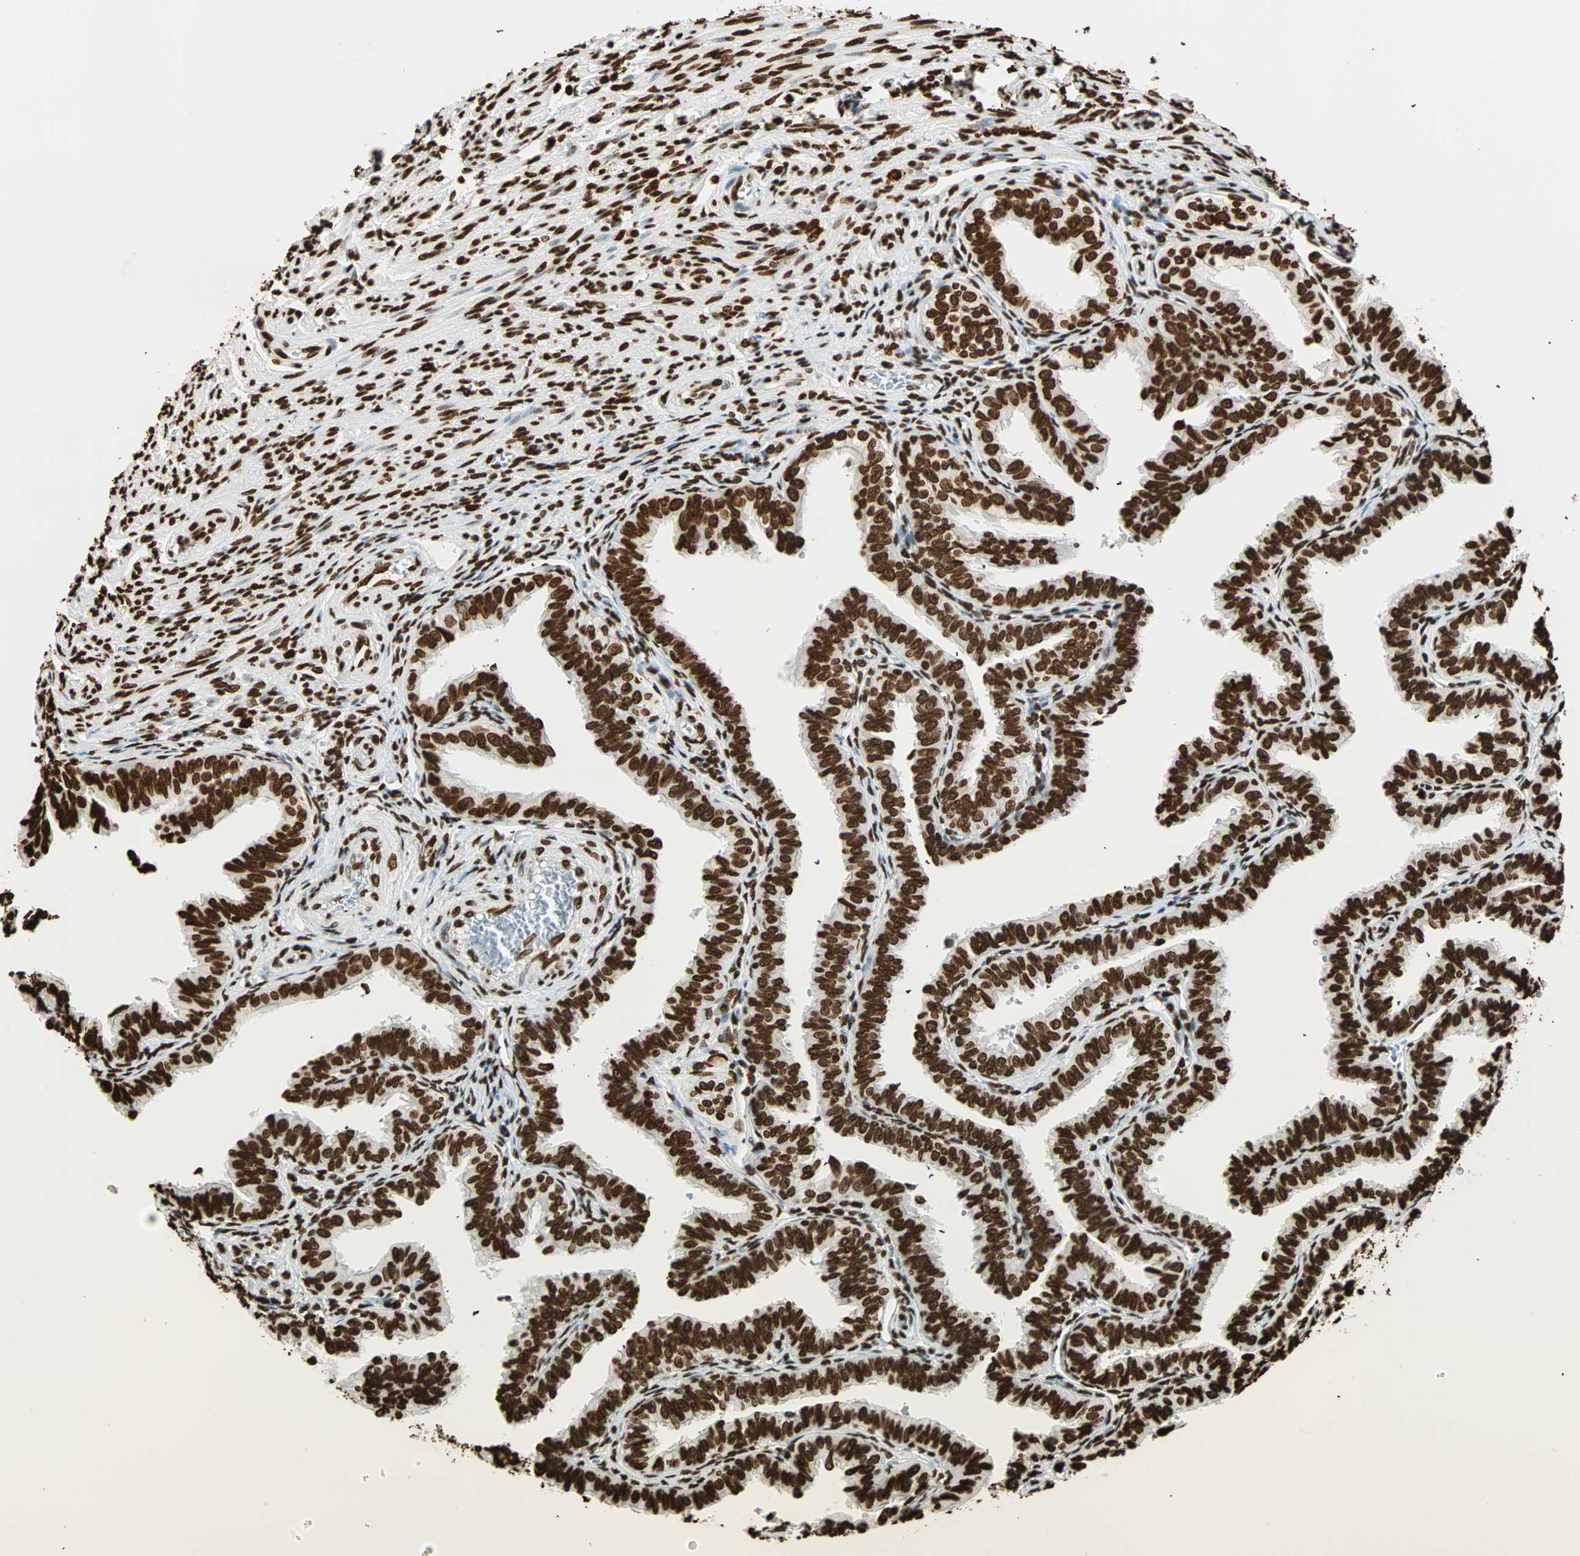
{"staining": {"intensity": "strong", "quantity": ">75%", "location": "nuclear"}, "tissue": "fallopian tube", "cell_type": "Glandular cells", "image_type": "normal", "snomed": [{"axis": "morphology", "description": "Normal tissue, NOS"}, {"axis": "topography", "description": "Fallopian tube"}], "caption": "Brown immunohistochemical staining in normal fallopian tube demonstrates strong nuclear staining in about >75% of glandular cells.", "gene": "GLI2", "patient": {"sex": "female", "age": 46}}